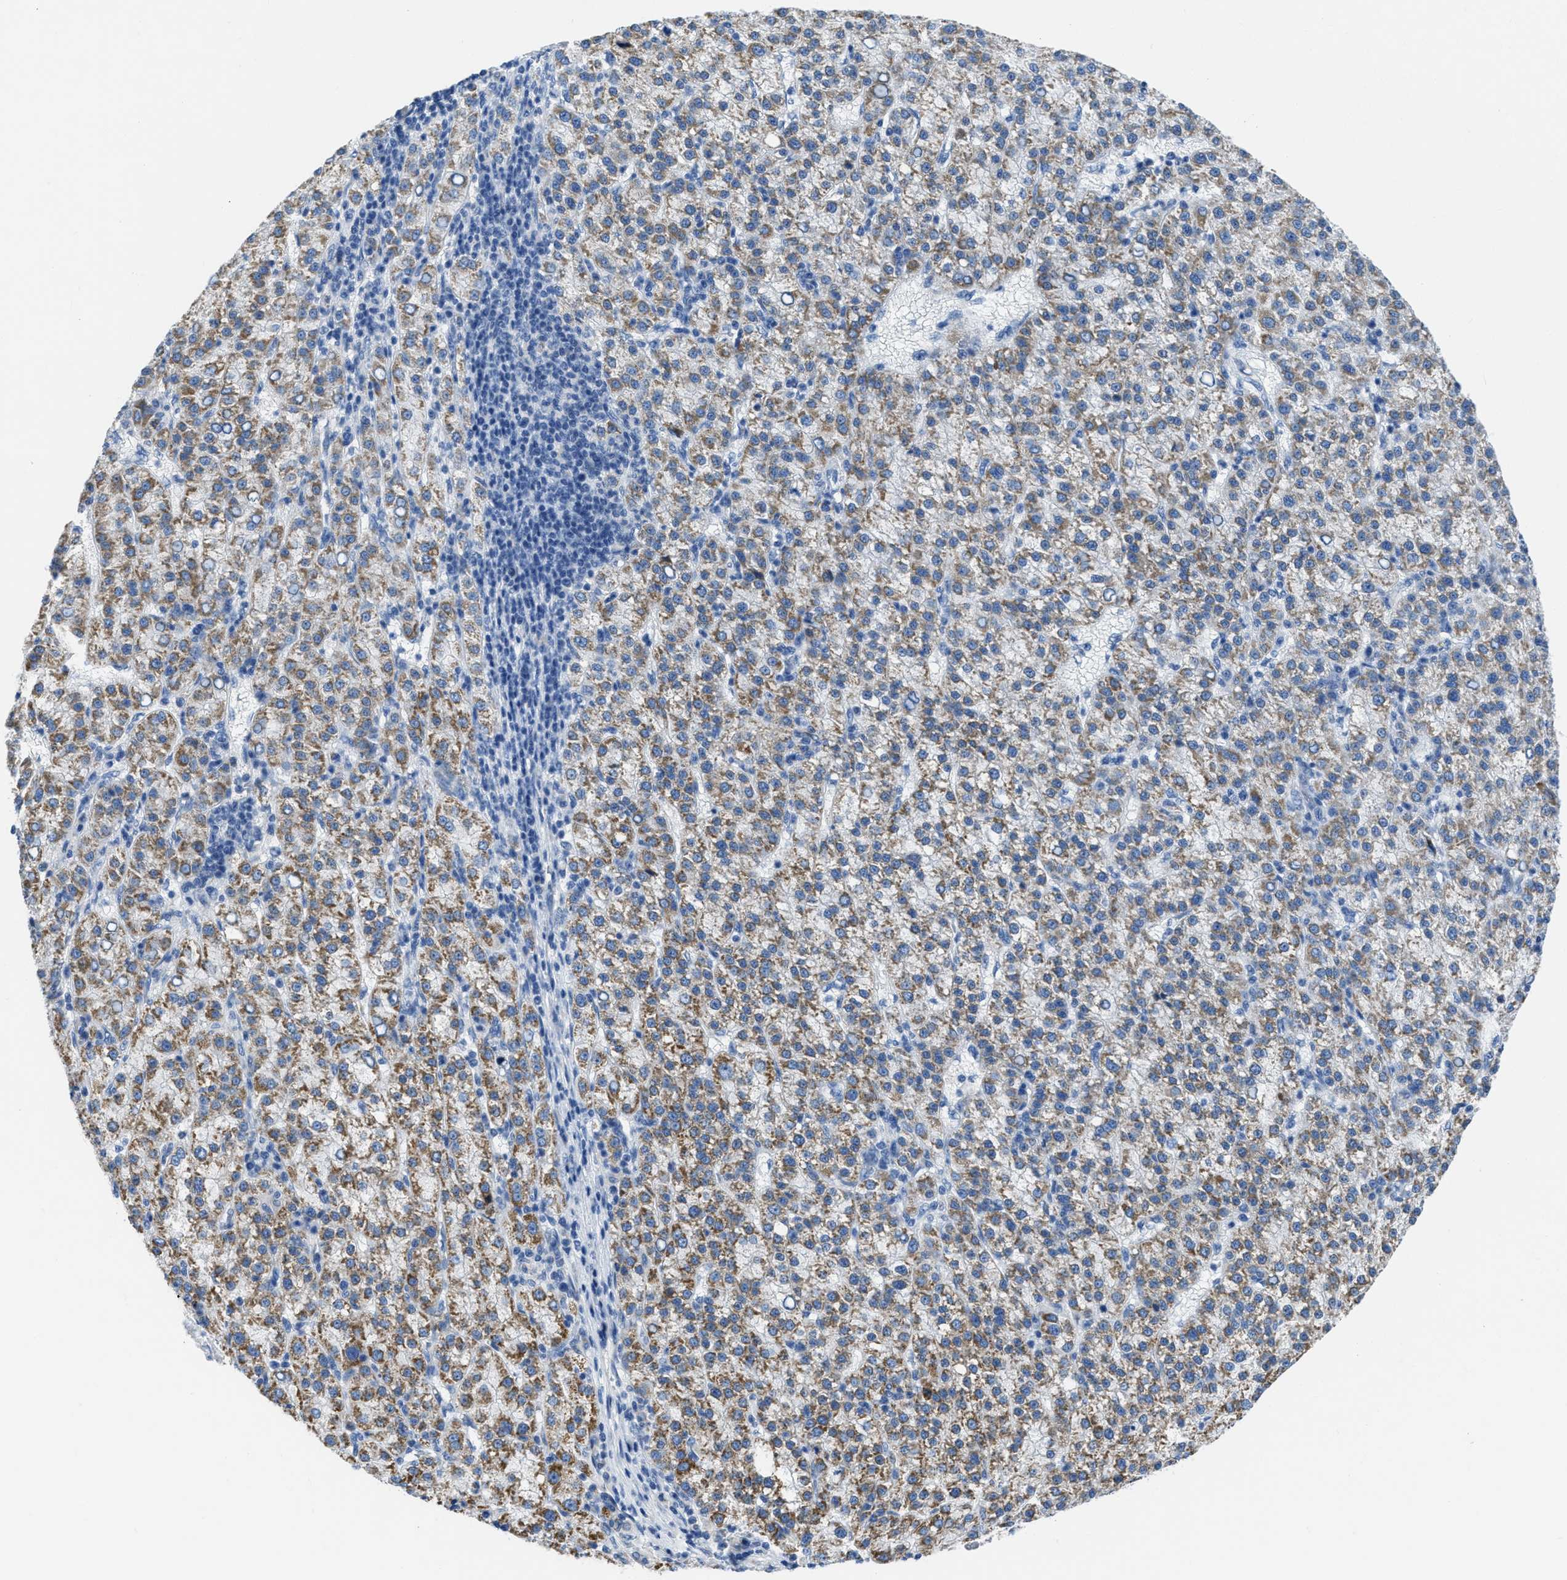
{"staining": {"intensity": "moderate", "quantity": ">75%", "location": "cytoplasmic/membranous"}, "tissue": "liver cancer", "cell_type": "Tumor cells", "image_type": "cancer", "snomed": [{"axis": "morphology", "description": "Carcinoma, Hepatocellular, NOS"}, {"axis": "topography", "description": "Liver"}], "caption": "Immunohistochemistry (IHC) staining of liver cancer, which exhibits medium levels of moderate cytoplasmic/membranous expression in approximately >75% of tumor cells indicating moderate cytoplasmic/membranous protein expression. The staining was performed using DAB (brown) for protein detection and nuclei were counterstained in hematoxylin (blue).", "gene": "ETFA", "patient": {"sex": "female", "age": 58}}